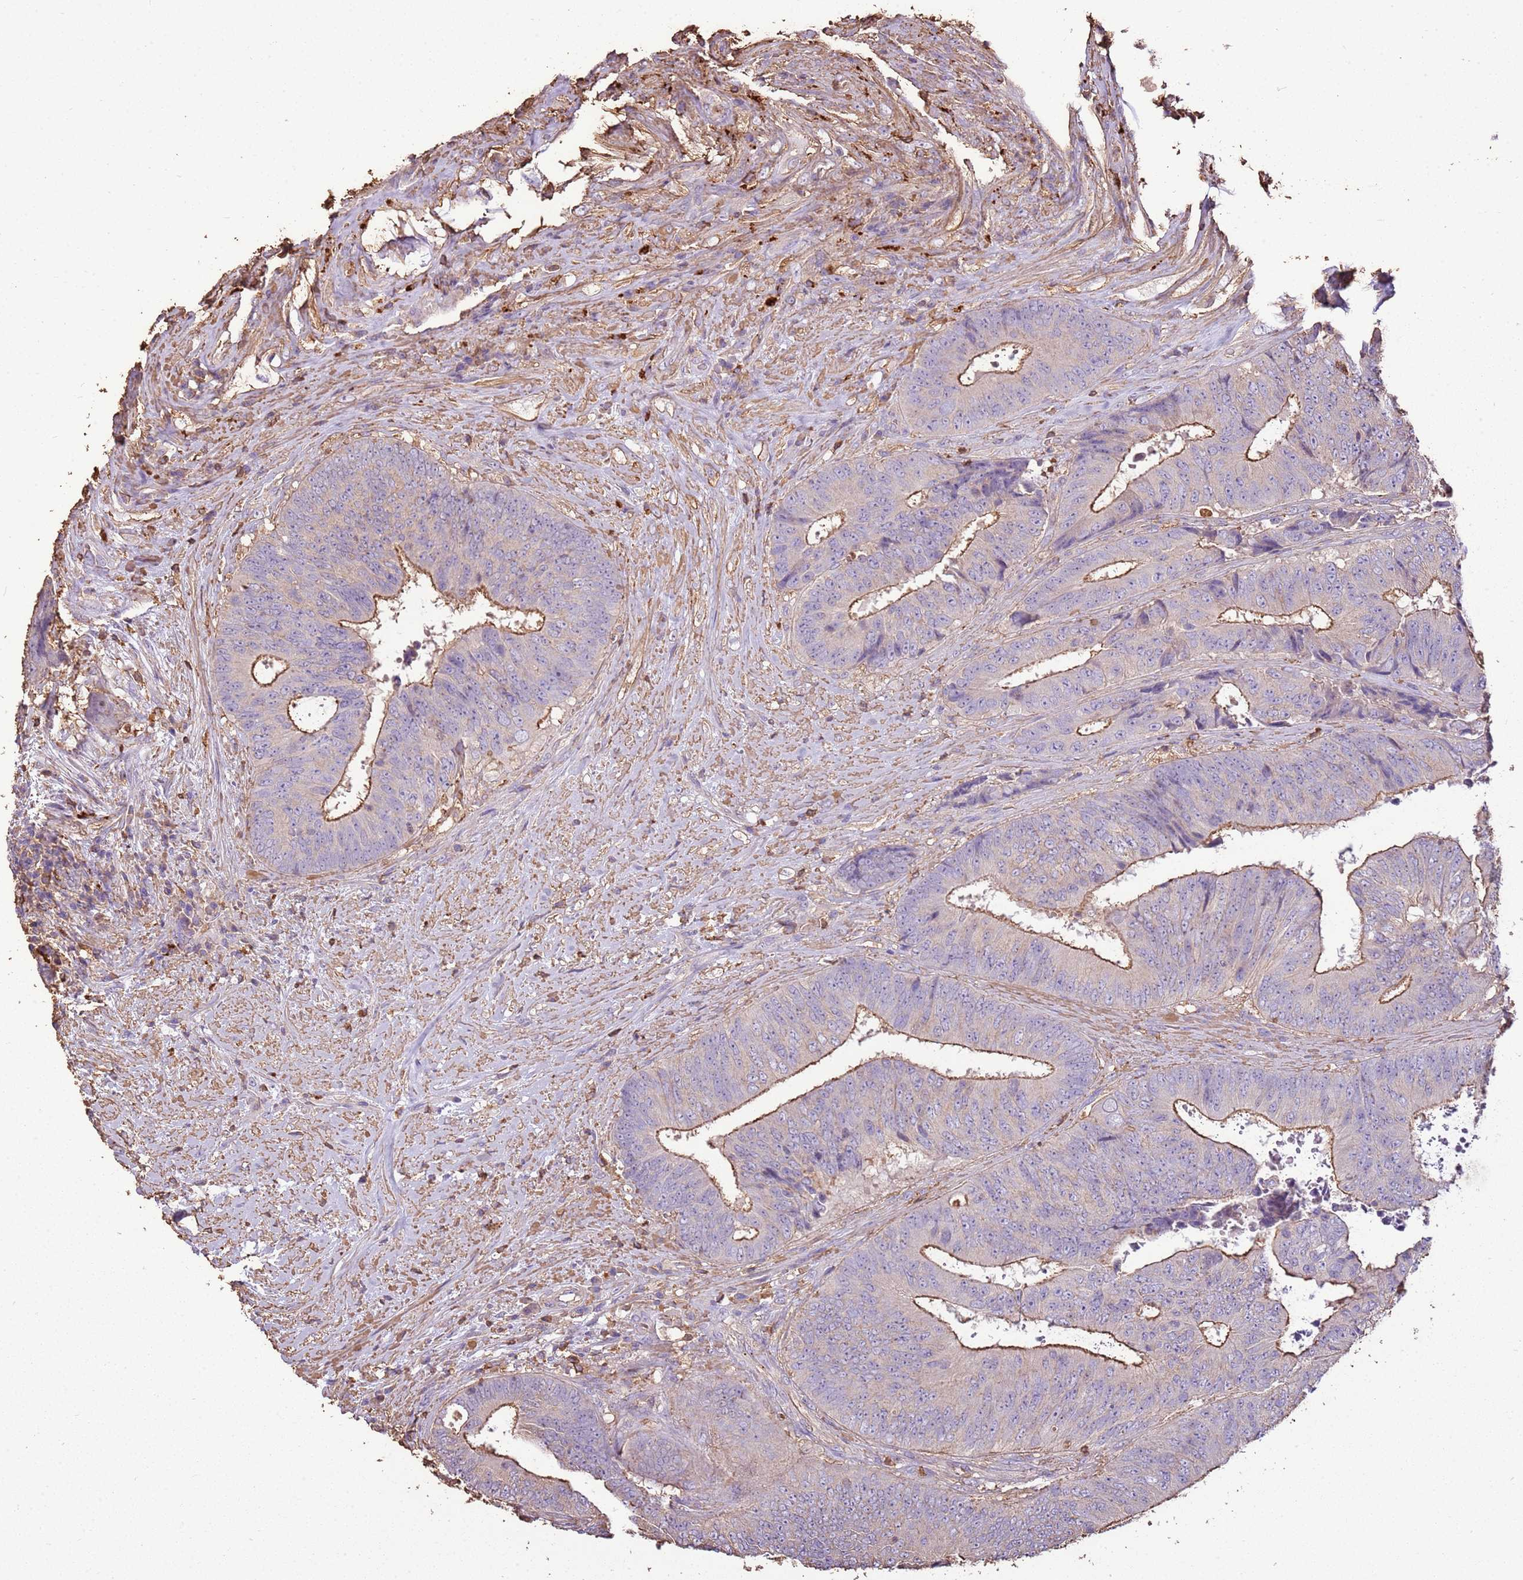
{"staining": {"intensity": "moderate", "quantity": "<25%", "location": "cytoplasmic/membranous"}, "tissue": "colorectal cancer", "cell_type": "Tumor cells", "image_type": "cancer", "snomed": [{"axis": "morphology", "description": "Adenocarcinoma, NOS"}, {"axis": "topography", "description": "Rectum"}], "caption": "Tumor cells demonstrate moderate cytoplasmic/membranous positivity in about <25% of cells in colorectal cancer.", "gene": "ARL10", "patient": {"sex": "male", "age": 72}}